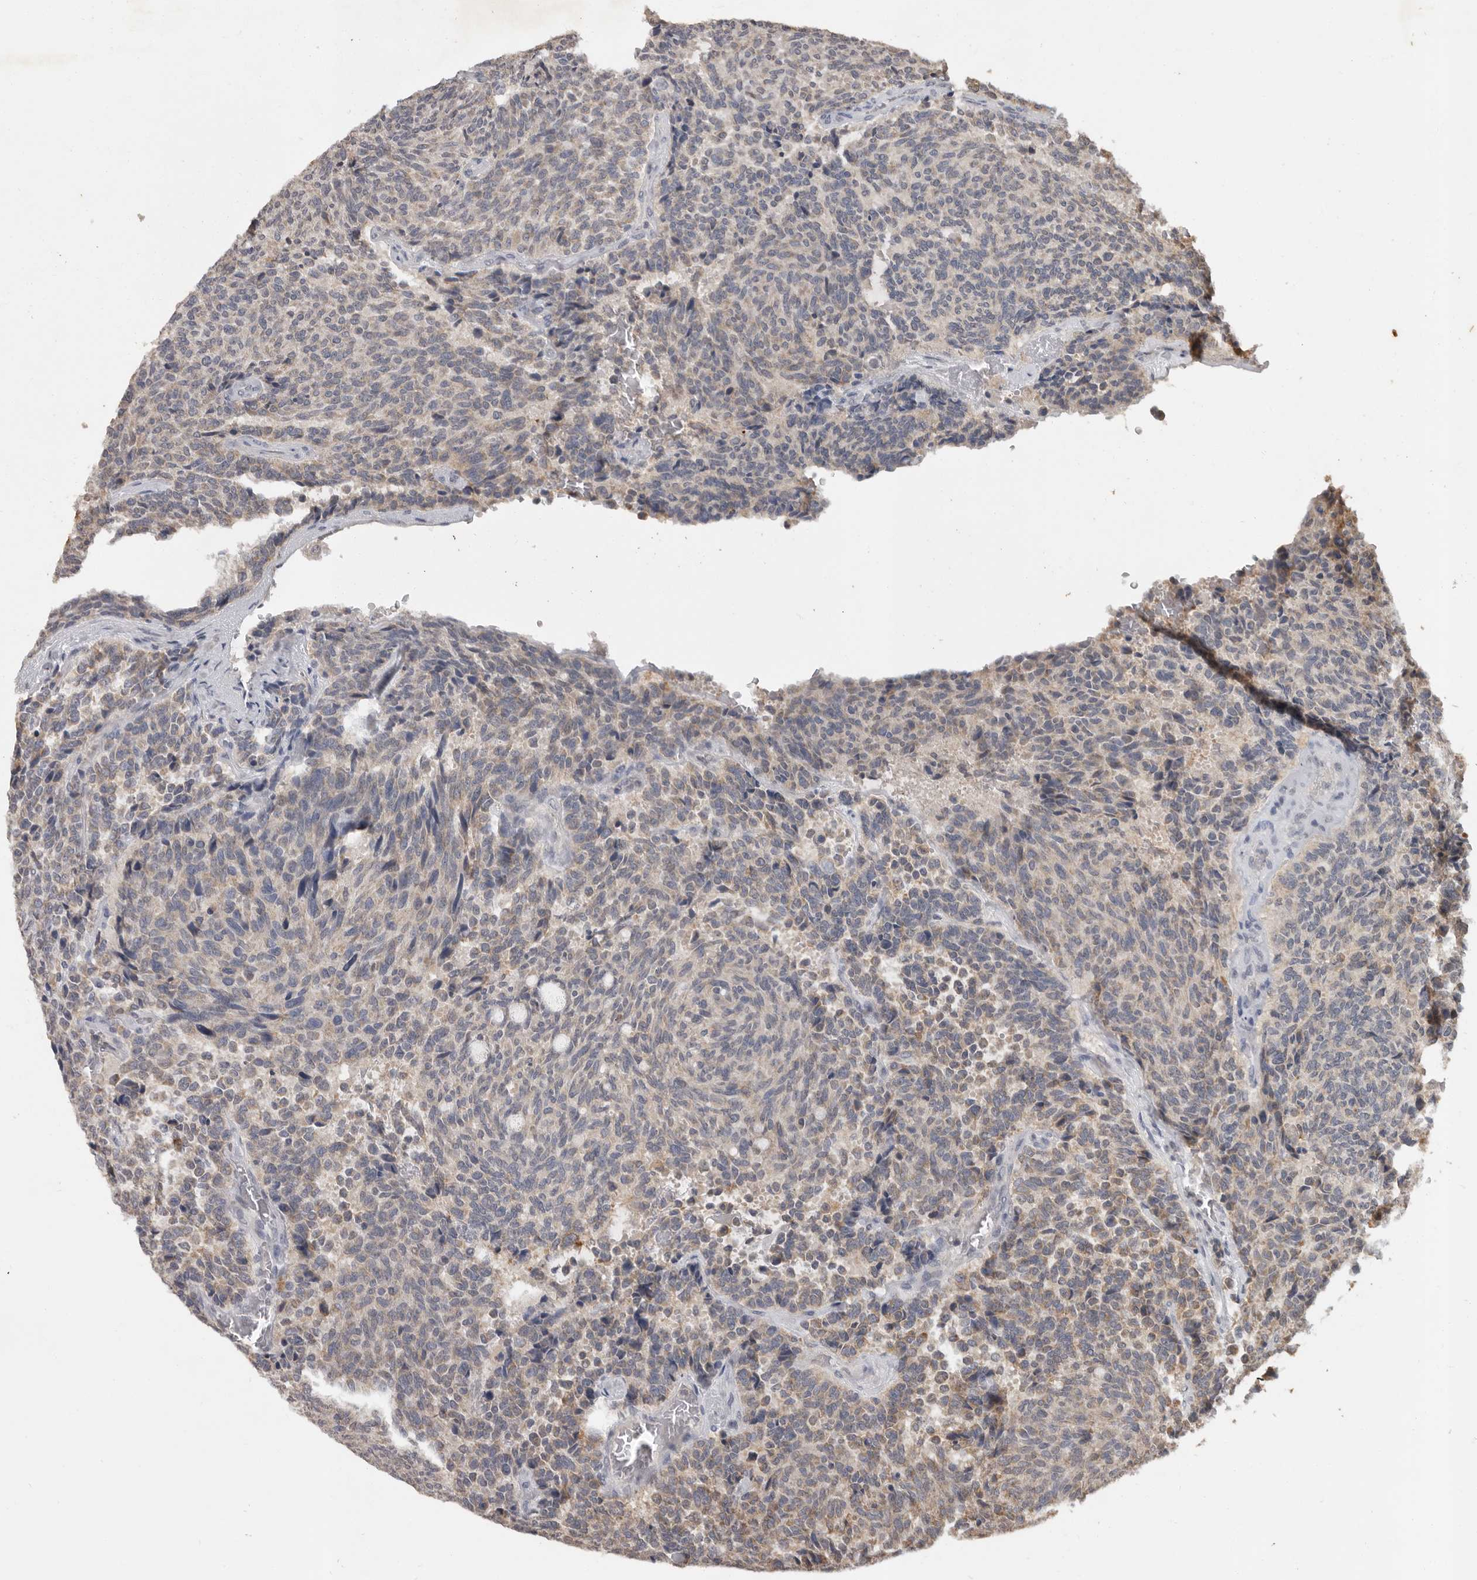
{"staining": {"intensity": "weak", "quantity": "25%-75%", "location": "cytoplasmic/membranous"}, "tissue": "carcinoid", "cell_type": "Tumor cells", "image_type": "cancer", "snomed": [{"axis": "morphology", "description": "Carcinoid, malignant, NOS"}, {"axis": "topography", "description": "Pancreas"}], "caption": "The micrograph shows staining of carcinoid (malignant), revealing weak cytoplasmic/membranous protein staining (brown color) within tumor cells. (brown staining indicates protein expression, while blue staining denotes nuclei).", "gene": "MTF1", "patient": {"sex": "female", "age": 54}}